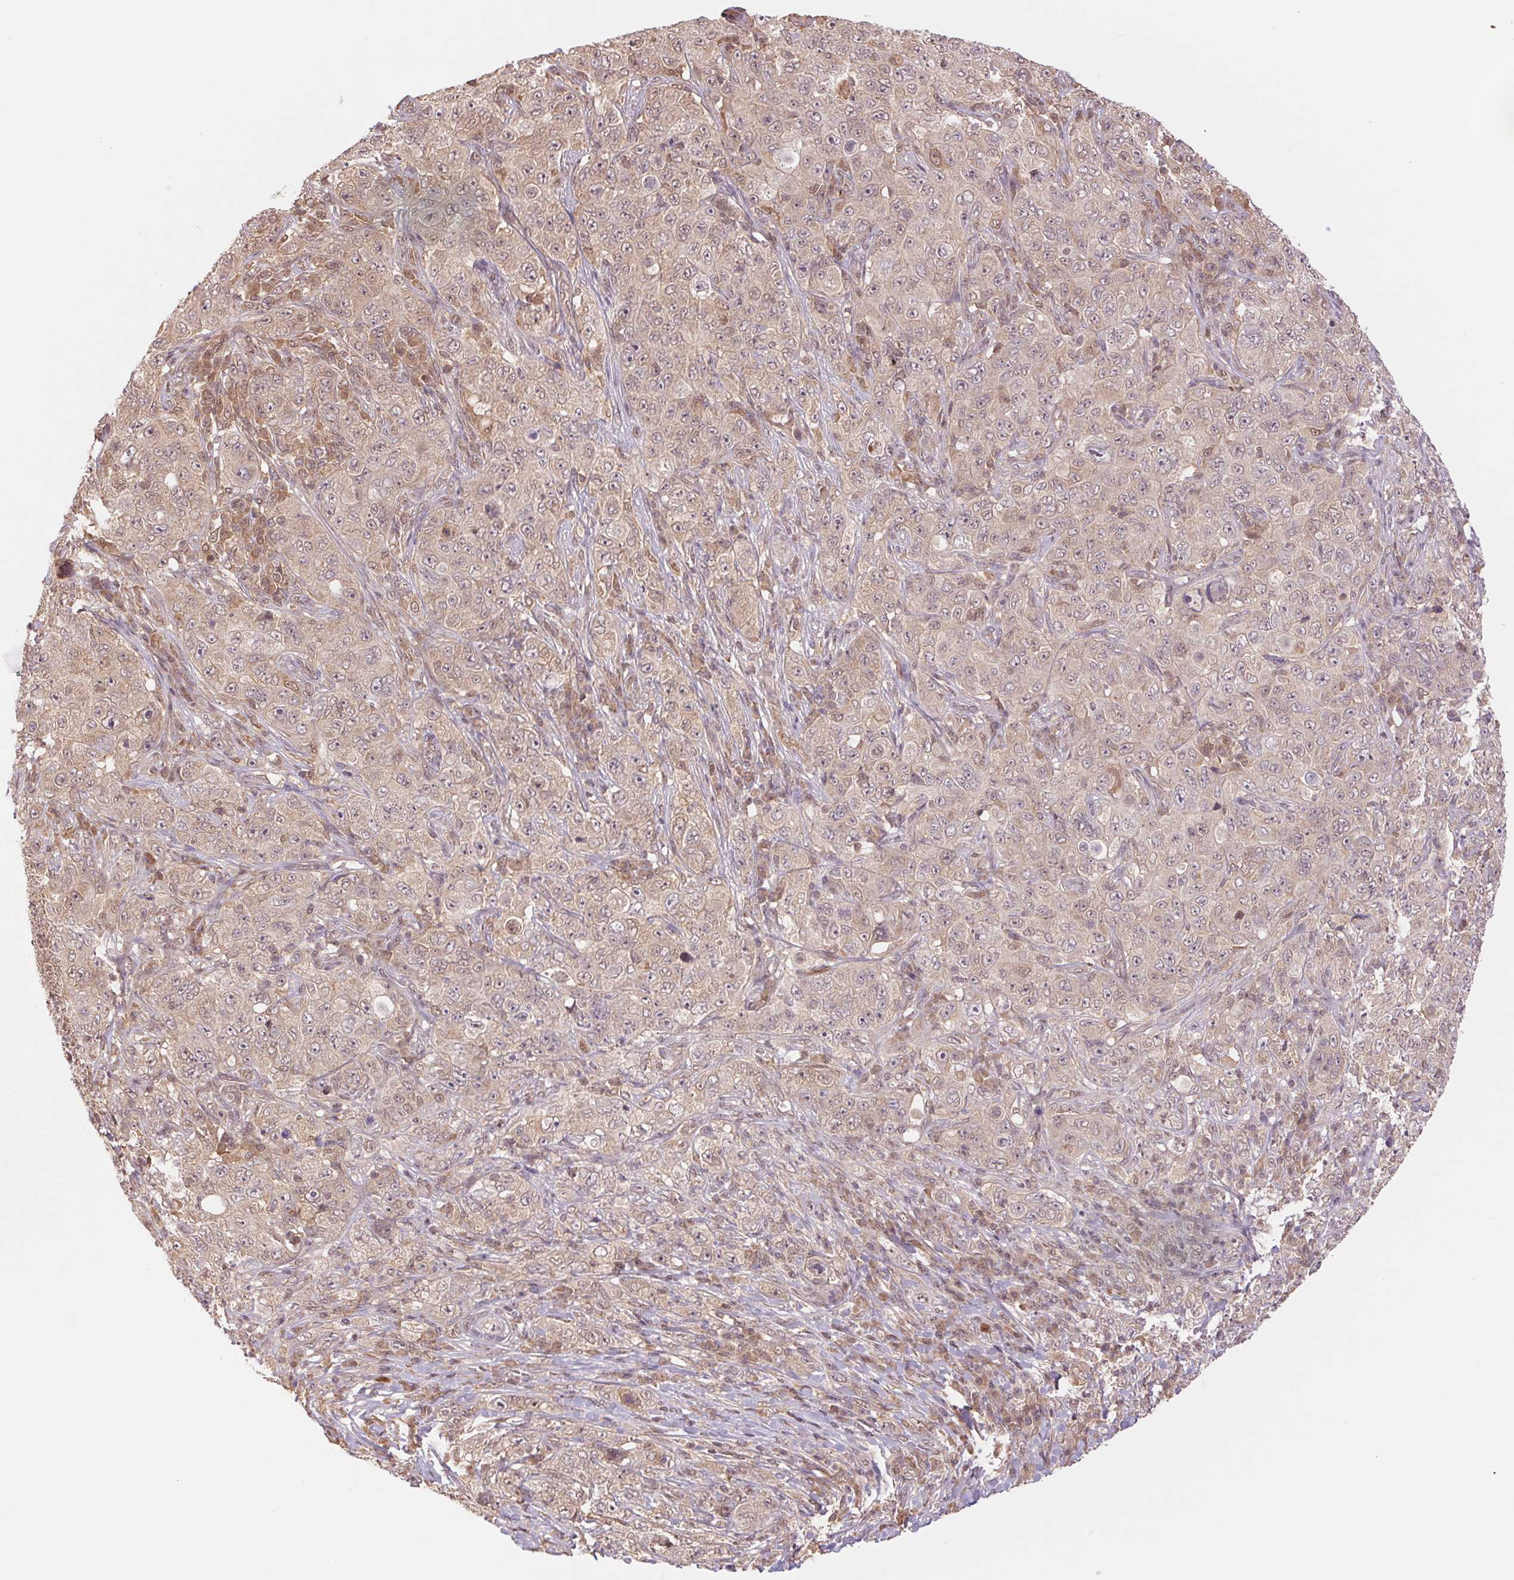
{"staining": {"intensity": "weak", "quantity": "<25%", "location": "cytoplasmic/membranous"}, "tissue": "pancreatic cancer", "cell_type": "Tumor cells", "image_type": "cancer", "snomed": [{"axis": "morphology", "description": "Adenocarcinoma, NOS"}, {"axis": "topography", "description": "Pancreas"}], "caption": "A high-resolution micrograph shows IHC staining of adenocarcinoma (pancreatic), which displays no significant expression in tumor cells.", "gene": "CDC123", "patient": {"sex": "male", "age": 68}}